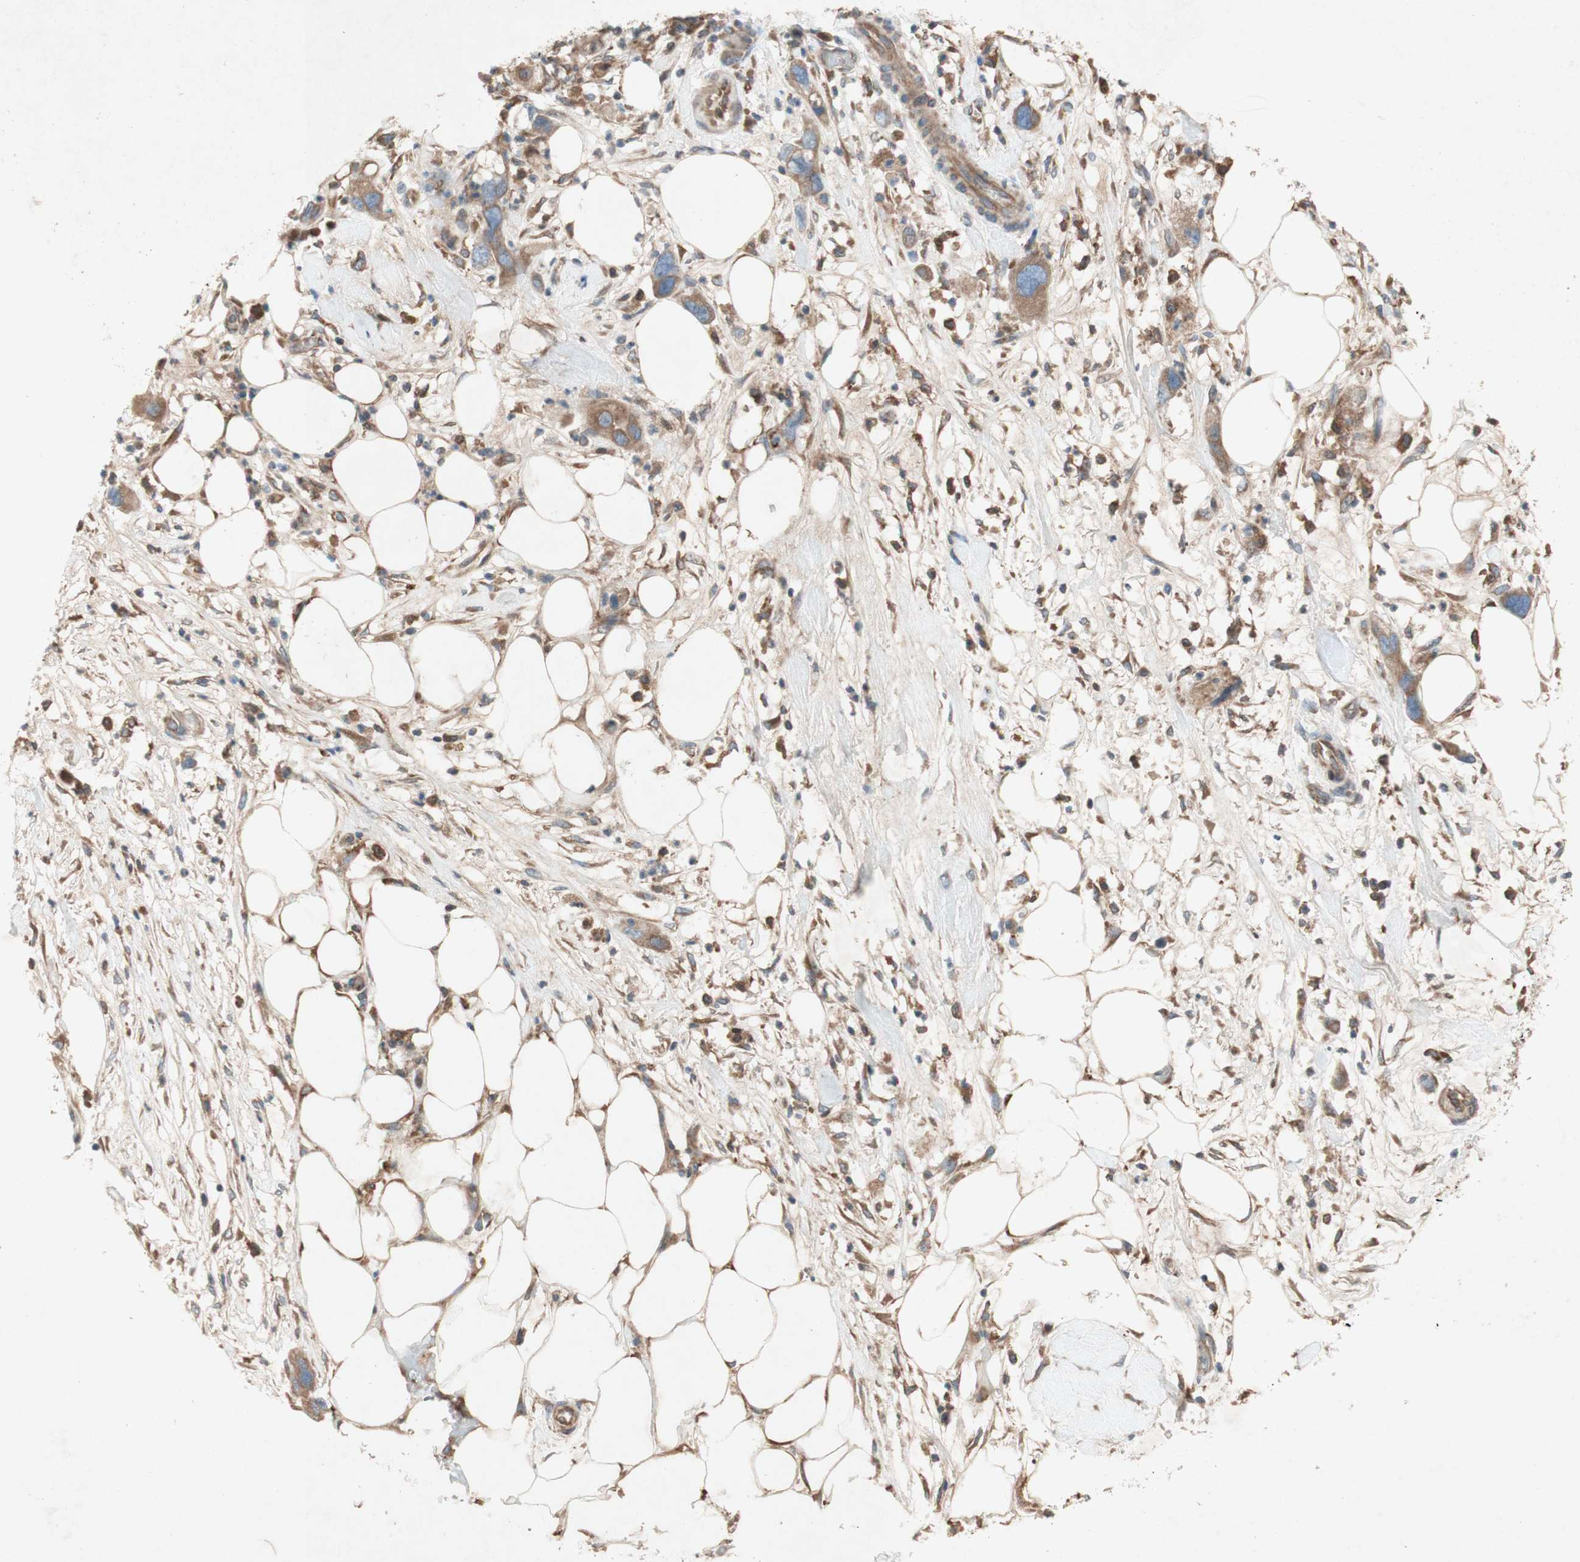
{"staining": {"intensity": "moderate", "quantity": ">75%", "location": "cytoplasmic/membranous"}, "tissue": "pancreatic cancer", "cell_type": "Tumor cells", "image_type": "cancer", "snomed": [{"axis": "morphology", "description": "Adenocarcinoma, NOS"}, {"axis": "topography", "description": "Pancreas"}], "caption": "Brown immunohistochemical staining in human pancreatic cancer (adenocarcinoma) reveals moderate cytoplasmic/membranous expression in approximately >75% of tumor cells.", "gene": "SOCS2", "patient": {"sex": "female", "age": 71}}